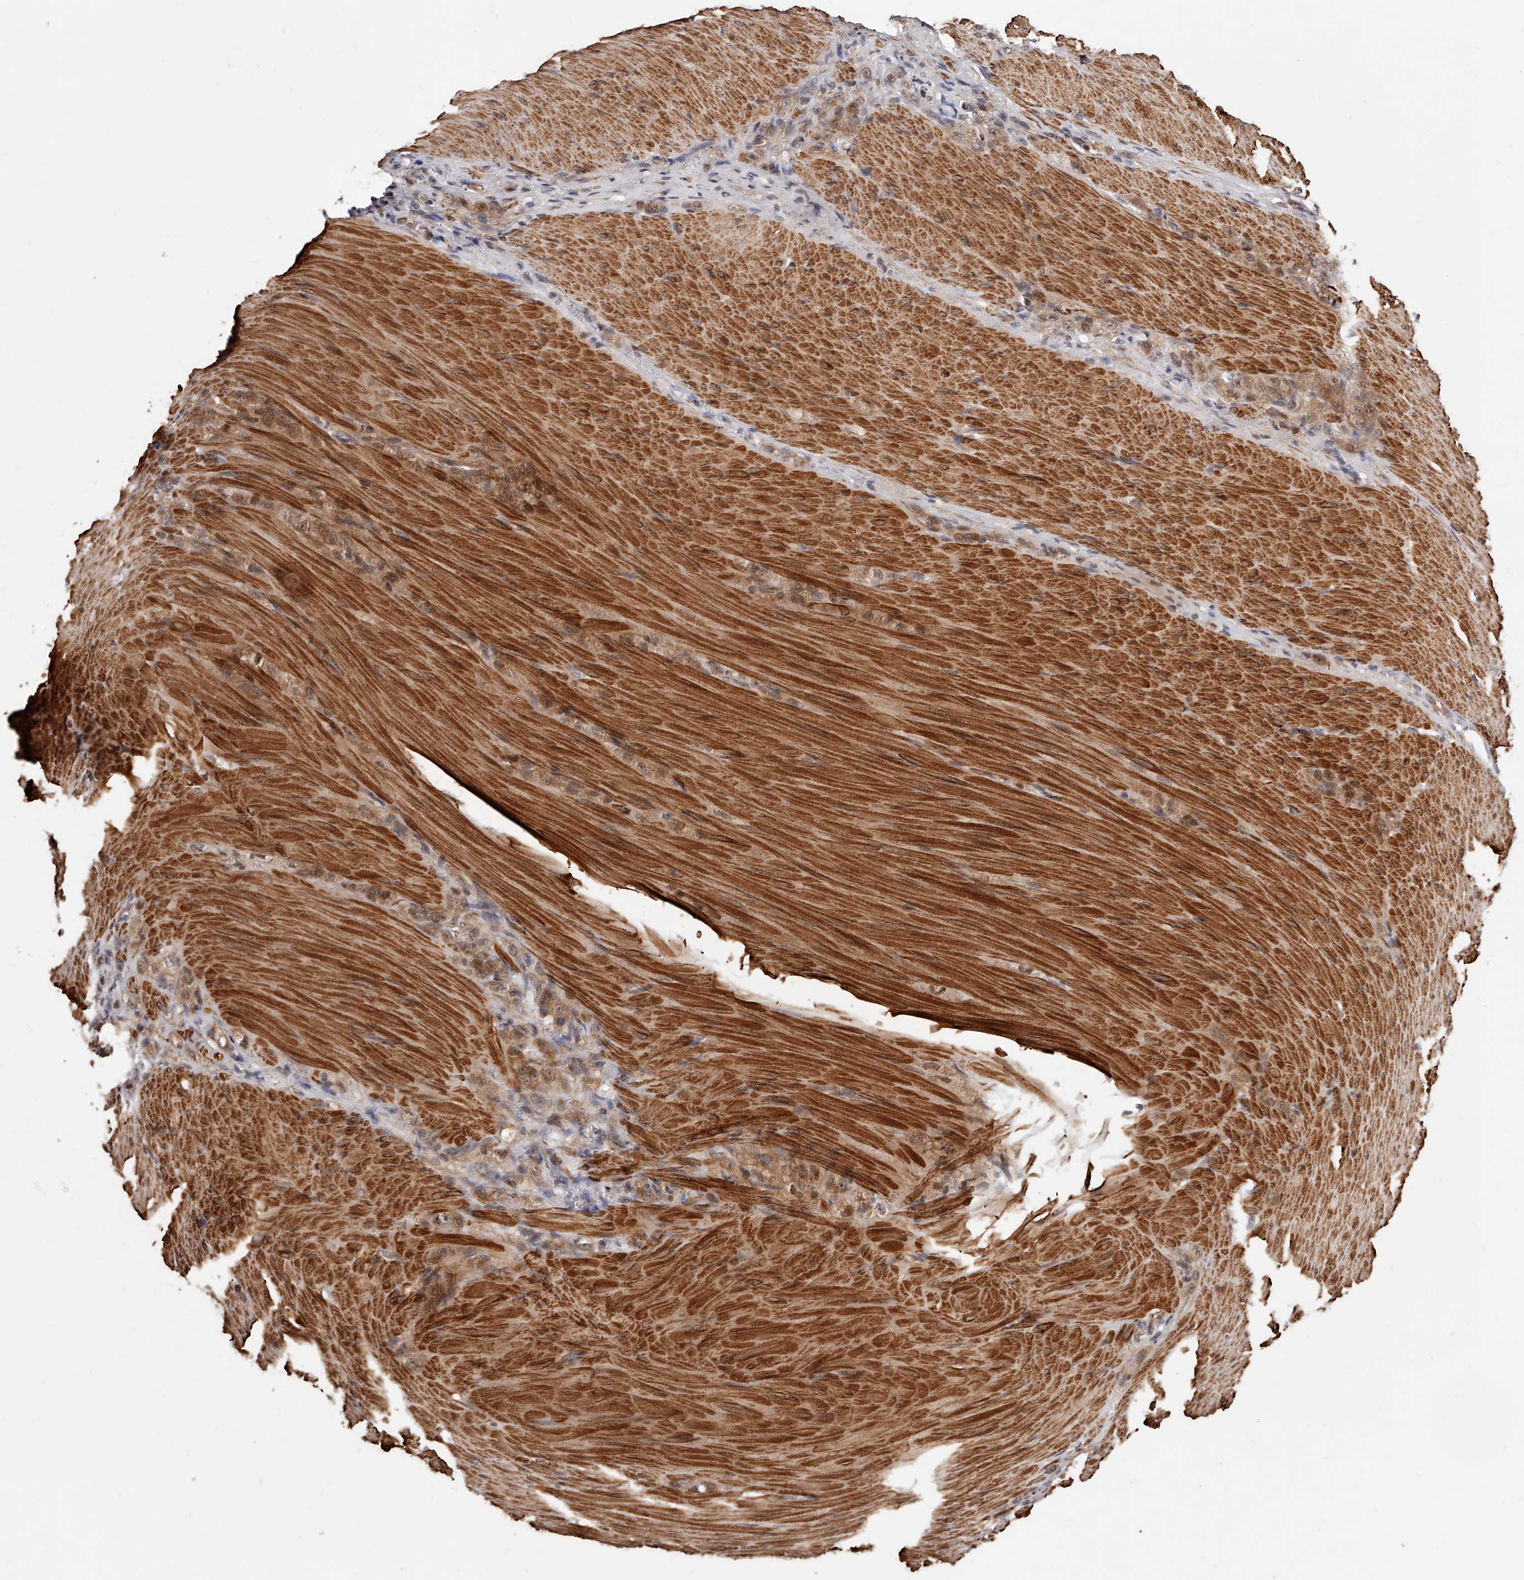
{"staining": {"intensity": "weak", "quantity": "25%-75%", "location": "cytoplasmic/membranous,nuclear"}, "tissue": "stomach cancer", "cell_type": "Tumor cells", "image_type": "cancer", "snomed": [{"axis": "morphology", "description": "Normal tissue, NOS"}, {"axis": "morphology", "description": "Adenocarcinoma, NOS"}, {"axis": "topography", "description": "Stomach"}], "caption": "Human stomach cancer (adenocarcinoma) stained with a brown dye demonstrates weak cytoplasmic/membranous and nuclear positive expression in approximately 25%-75% of tumor cells.", "gene": "CUL7", "patient": {"sex": "male", "age": 82}}